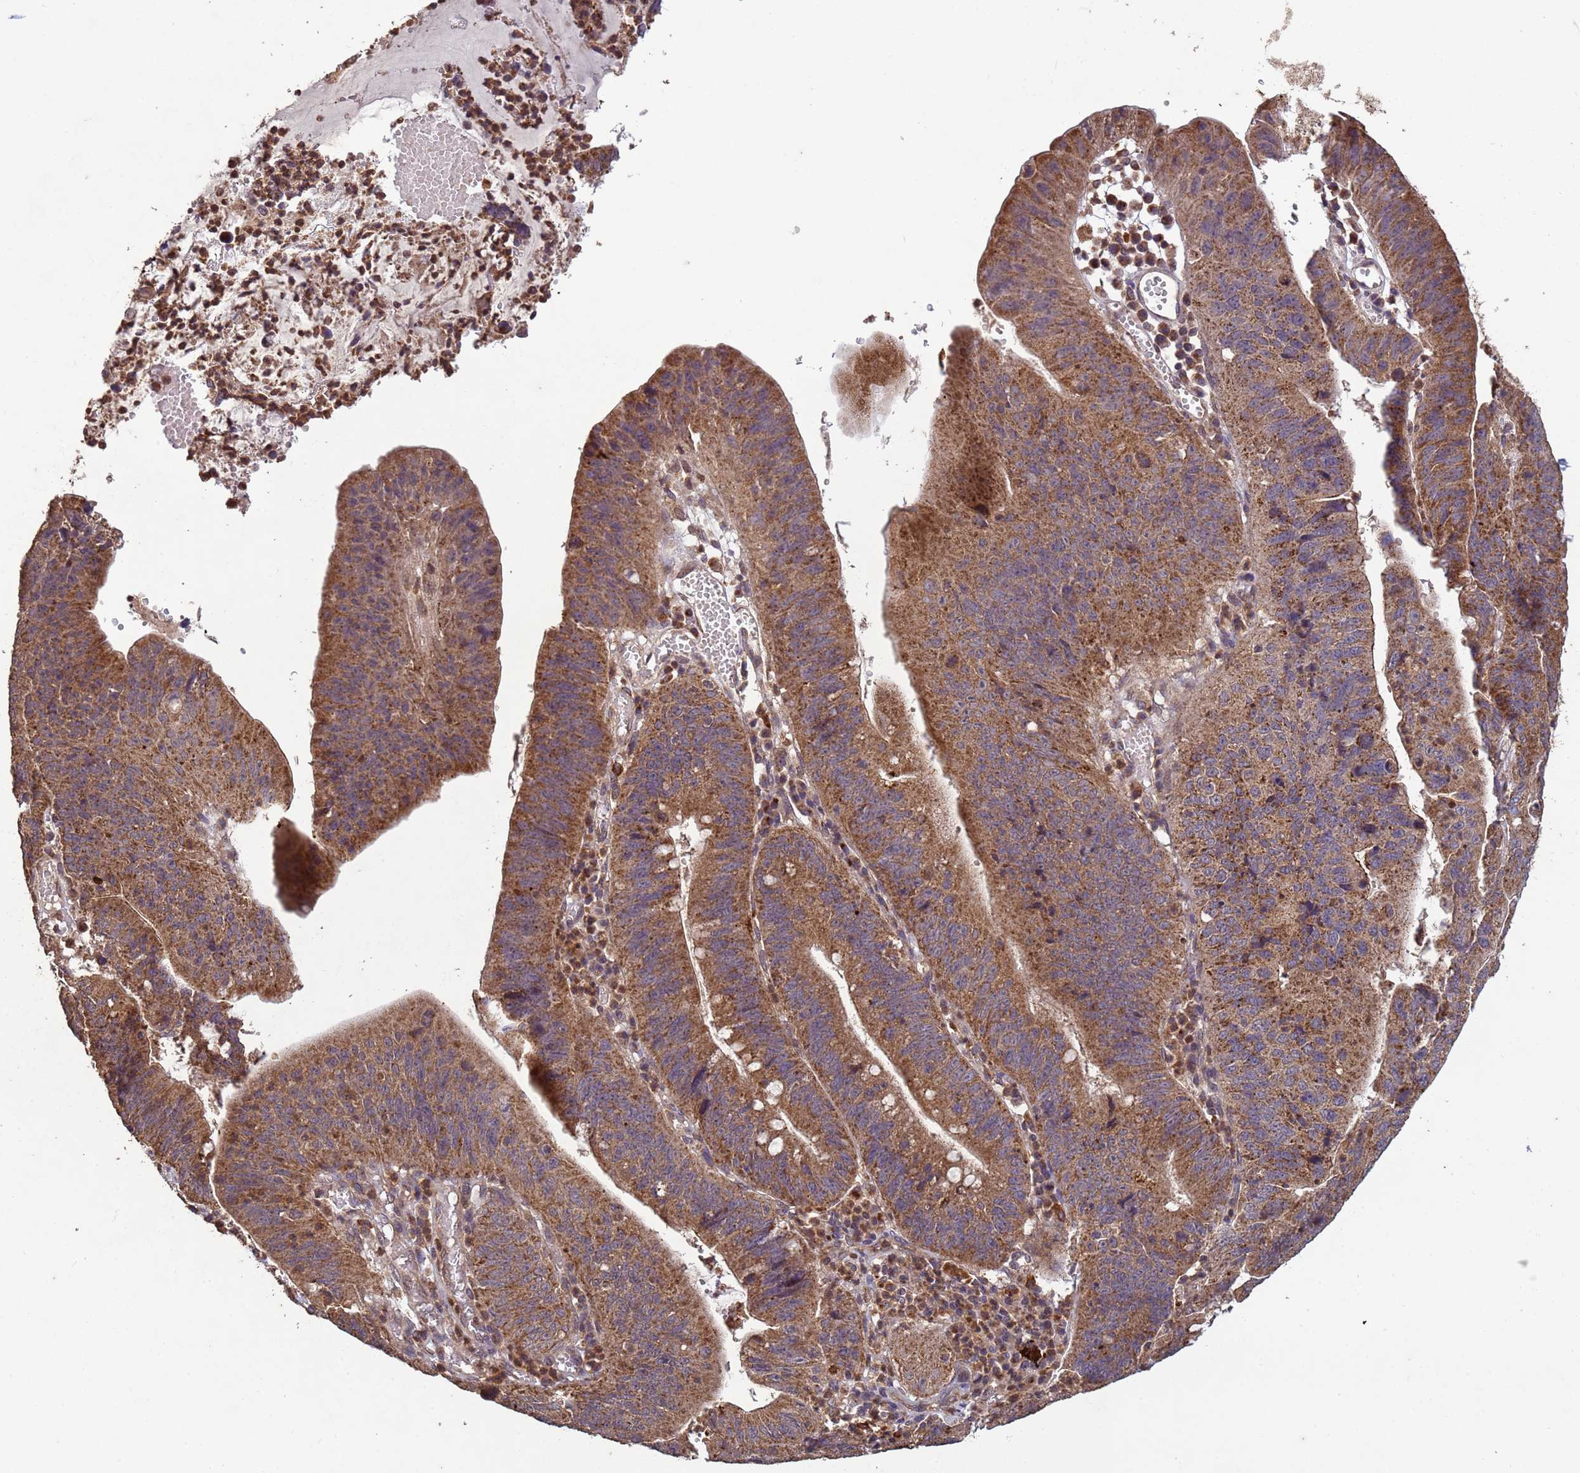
{"staining": {"intensity": "moderate", "quantity": ">75%", "location": "cytoplasmic/membranous"}, "tissue": "stomach cancer", "cell_type": "Tumor cells", "image_type": "cancer", "snomed": [{"axis": "morphology", "description": "Adenocarcinoma, NOS"}, {"axis": "topography", "description": "Stomach"}], "caption": "IHC histopathology image of neoplastic tissue: adenocarcinoma (stomach) stained using immunohistochemistry (IHC) shows medium levels of moderate protein expression localized specifically in the cytoplasmic/membranous of tumor cells, appearing as a cytoplasmic/membranous brown color.", "gene": "FASTKD1", "patient": {"sex": "male", "age": 59}}